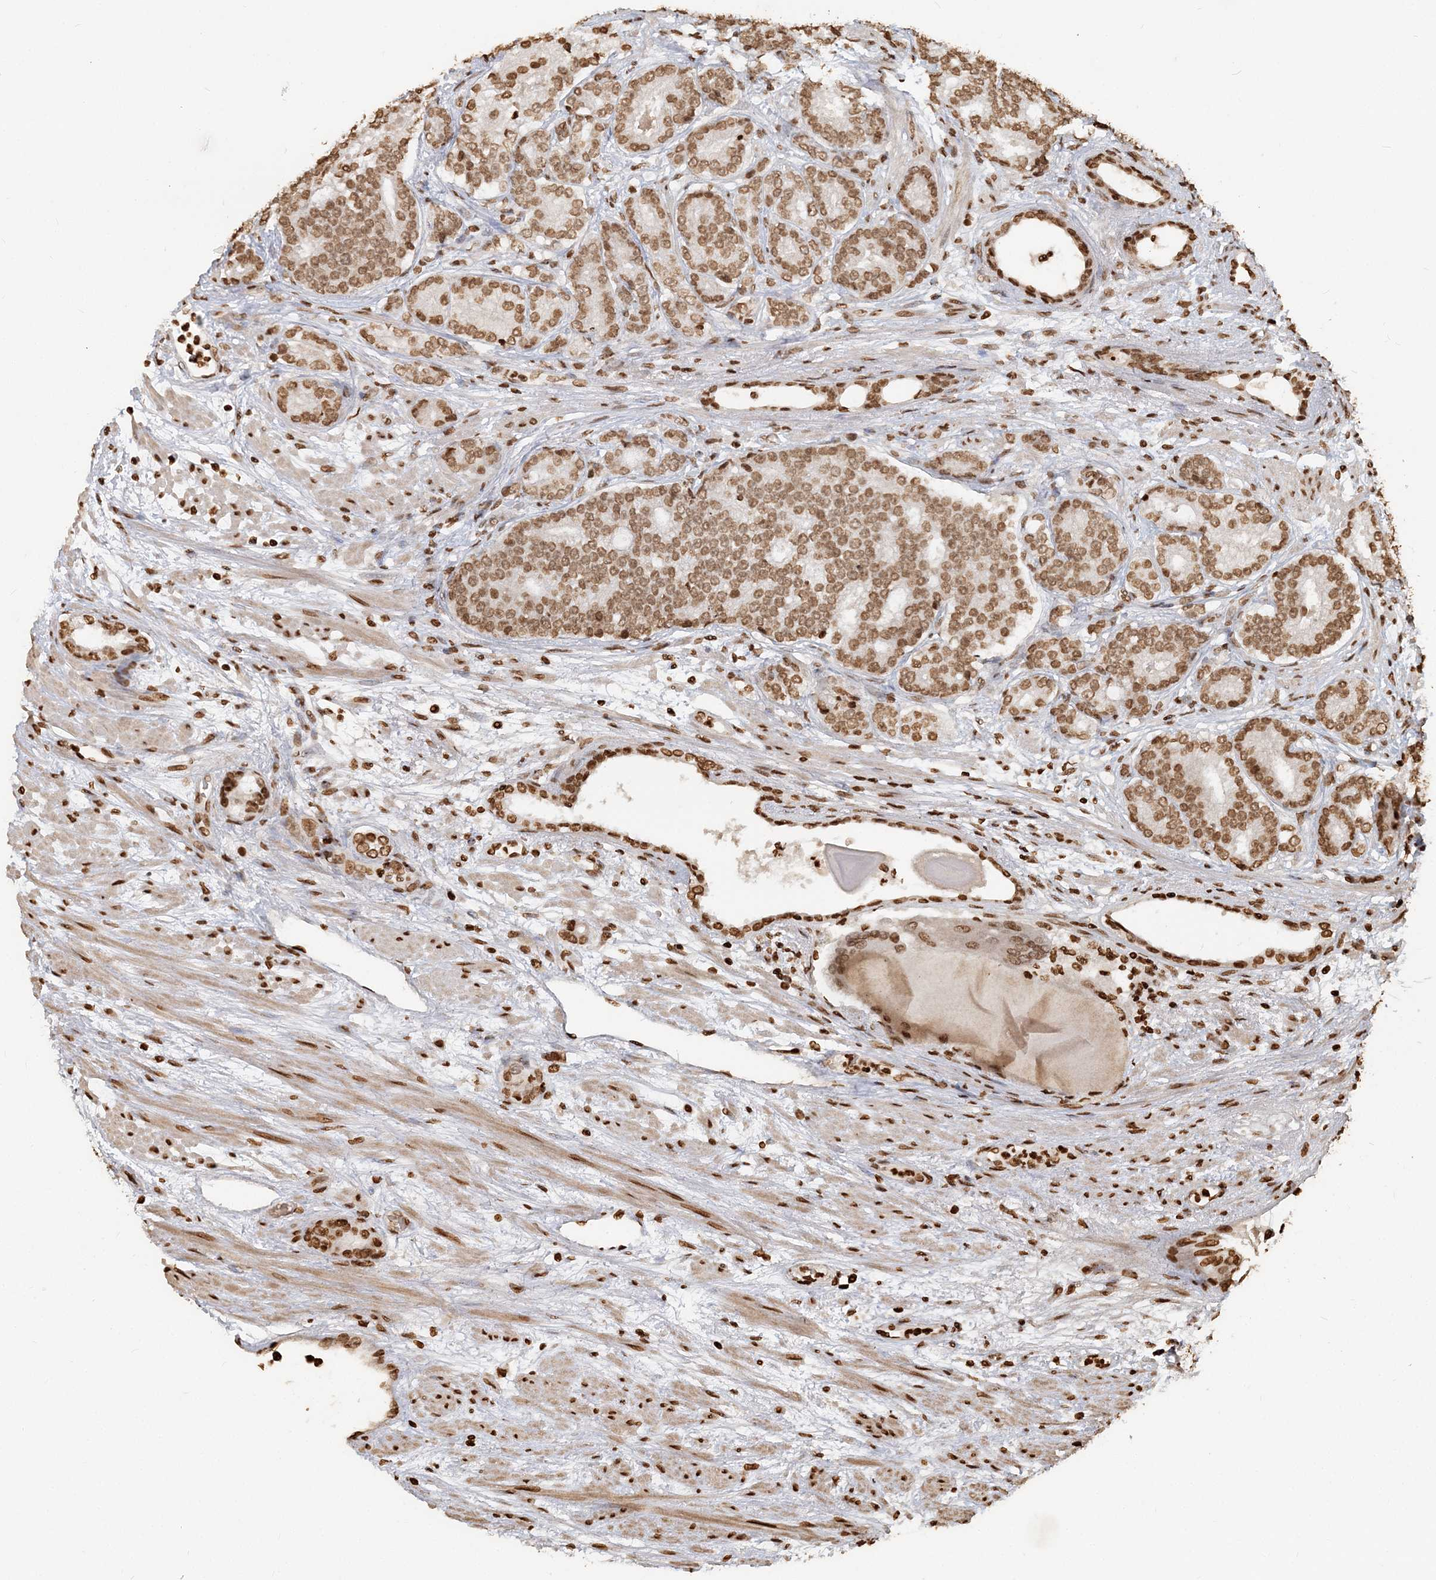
{"staining": {"intensity": "moderate", "quantity": ">75%", "location": "nuclear"}, "tissue": "prostate cancer", "cell_type": "Tumor cells", "image_type": "cancer", "snomed": [{"axis": "morphology", "description": "Adenocarcinoma, High grade"}, {"axis": "topography", "description": "Prostate"}], "caption": "IHC histopathology image of neoplastic tissue: human prostate cancer stained using immunohistochemistry reveals medium levels of moderate protein expression localized specifically in the nuclear of tumor cells, appearing as a nuclear brown color.", "gene": "H3-3B", "patient": {"sex": "male", "age": 61}}